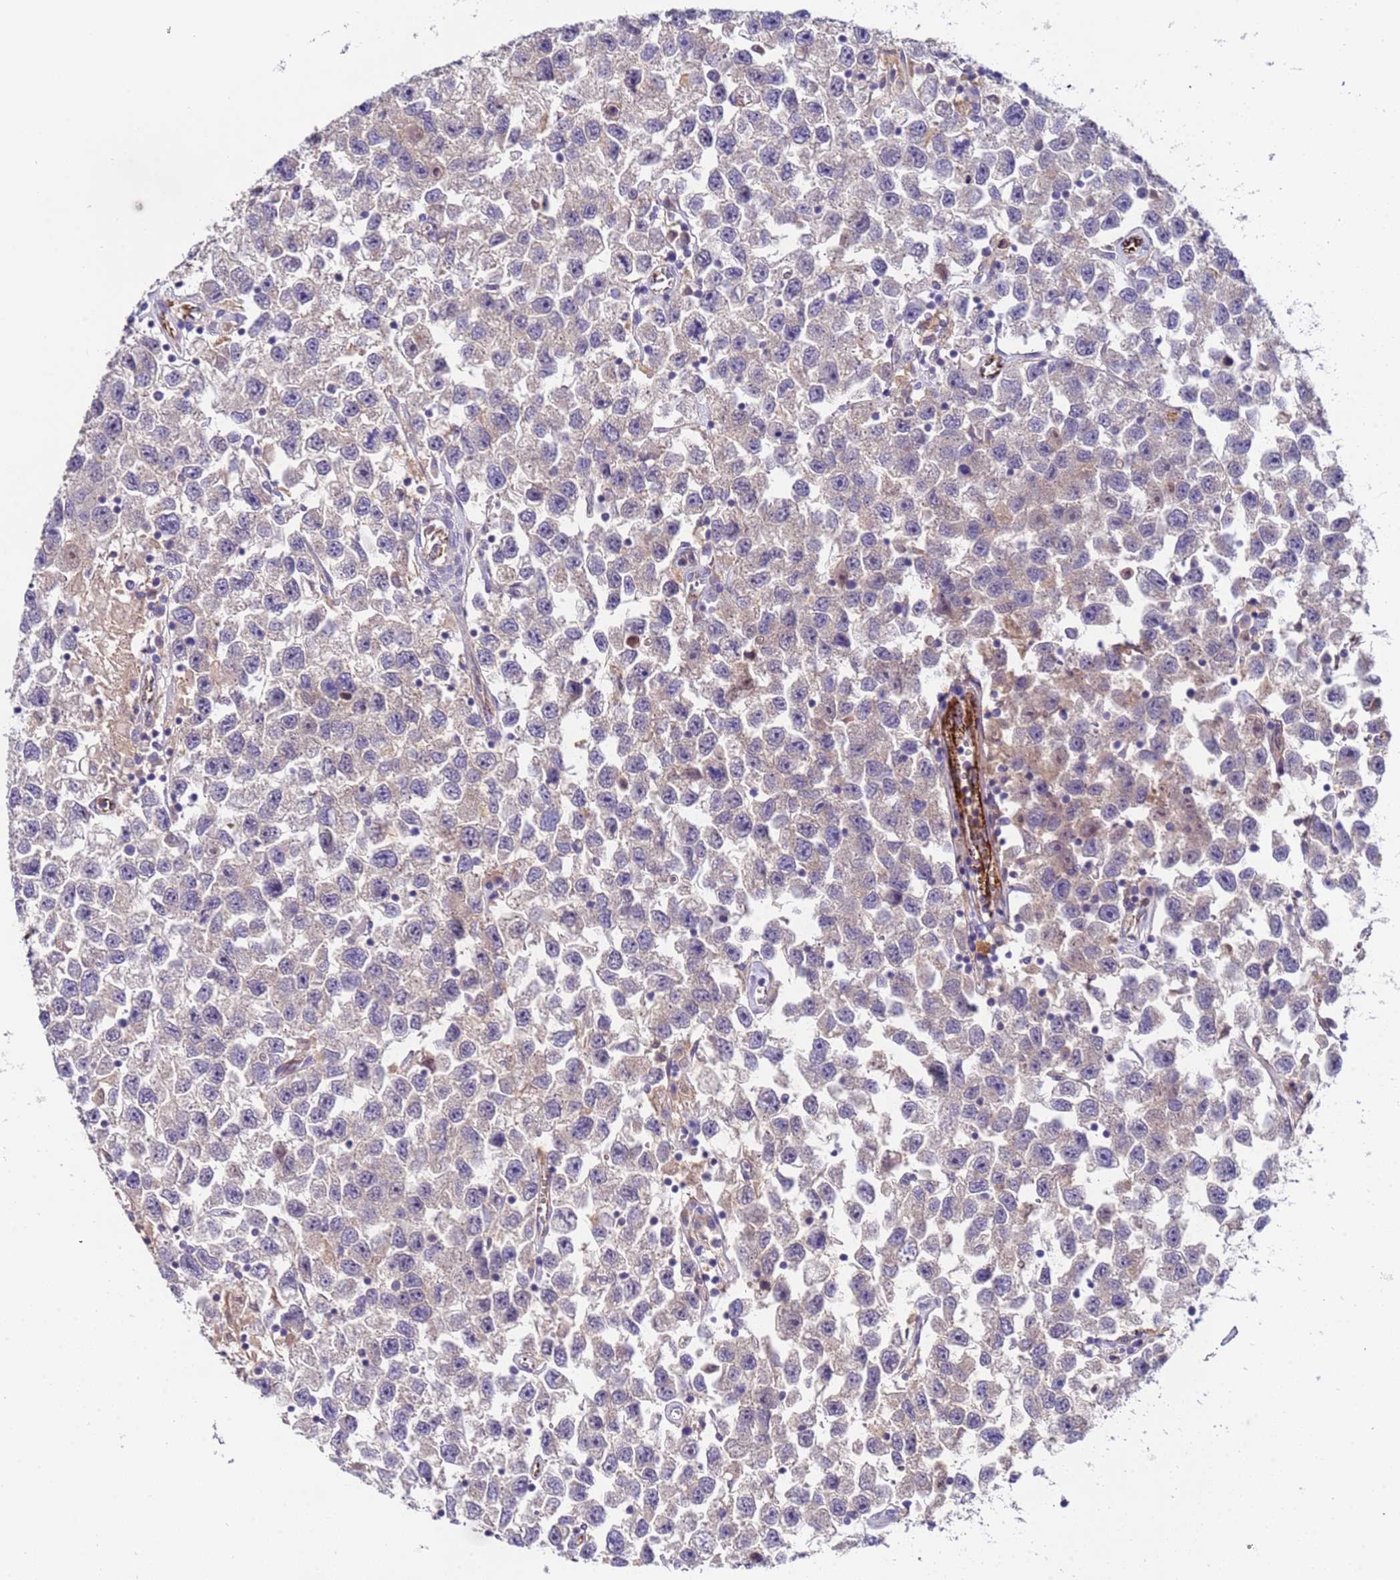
{"staining": {"intensity": "negative", "quantity": "none", "location": "none"}, "tissue": "testis cancer", "cell_type": "Tumor cells", "image_type": "cancer", "snomed": [{"axis": "morphology", "description": "Seminoma, NOS"}, {"axis": "topography", "description": "Testis"}], "caption": "This is a micrograph of IHC staining of testis seminoma, which shows no positivity in tumor cells.", "gene": "ZNF248", "patient": {"sex": "male", "age": 26}}